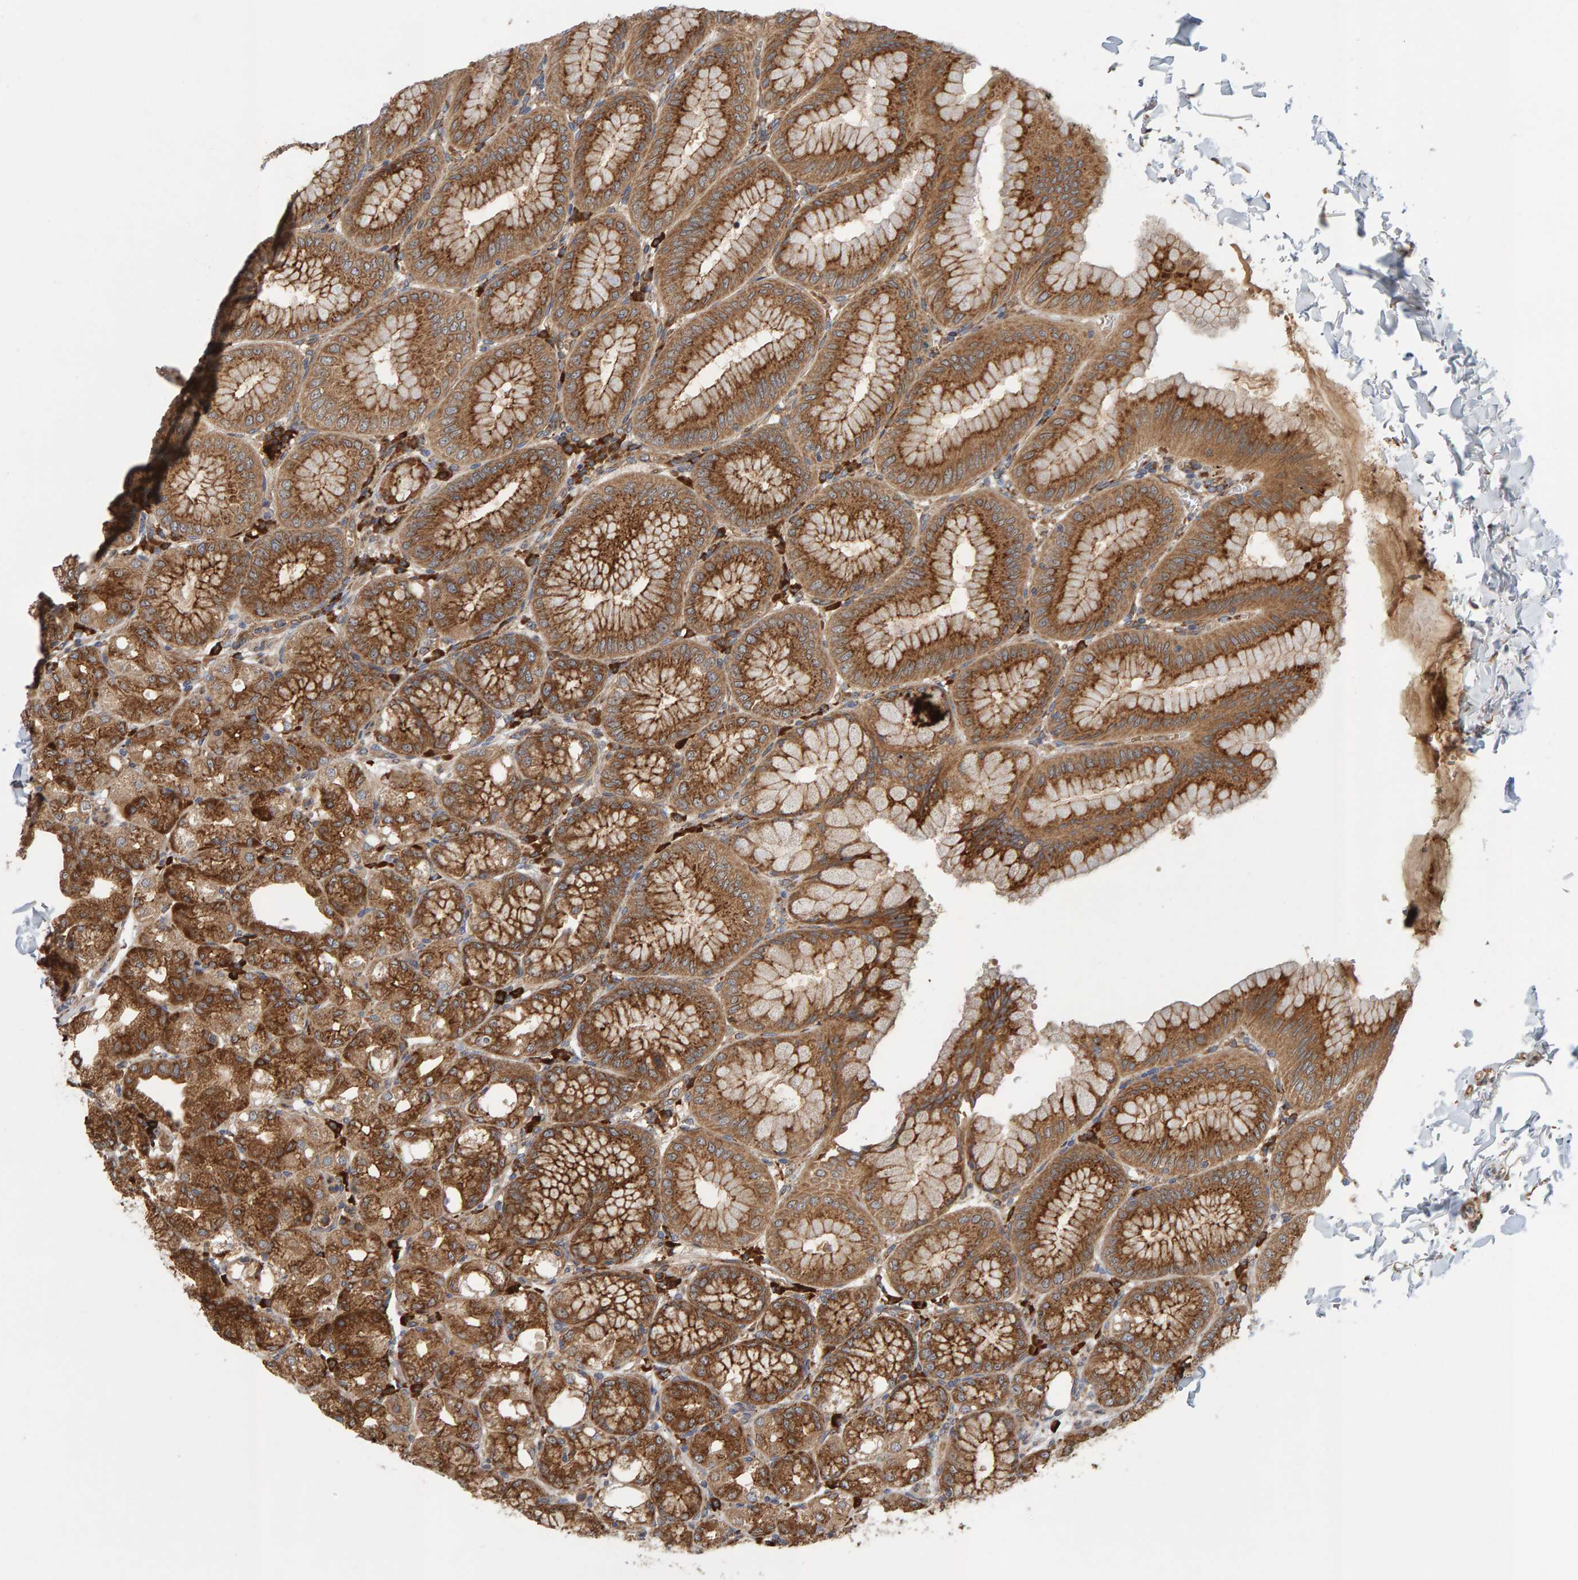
{"staining": {"intensity": "strong", "quantity": ">75%", "location": "cytoplasmic/membranous"}, "tissue": "stomach", "cell_type": "Glandular cells", "image_type": "normal", "snomed": [{"axis": "morphology", "description": "Normal tissue, NOS"}, {"axis": "topography", "description": "Stomach, lower"}], "caption": "Stomach stained with DAB immunohistochemistry (IHC) demonstrates high levels of strong cytoplasmic/membranous expression in approximately >75% of glandular cells. (DAB IHC with brightfield microscopy, high magnification).", "gene": "BAIAP2", "patient": {"sex": "male", "age": 71}}